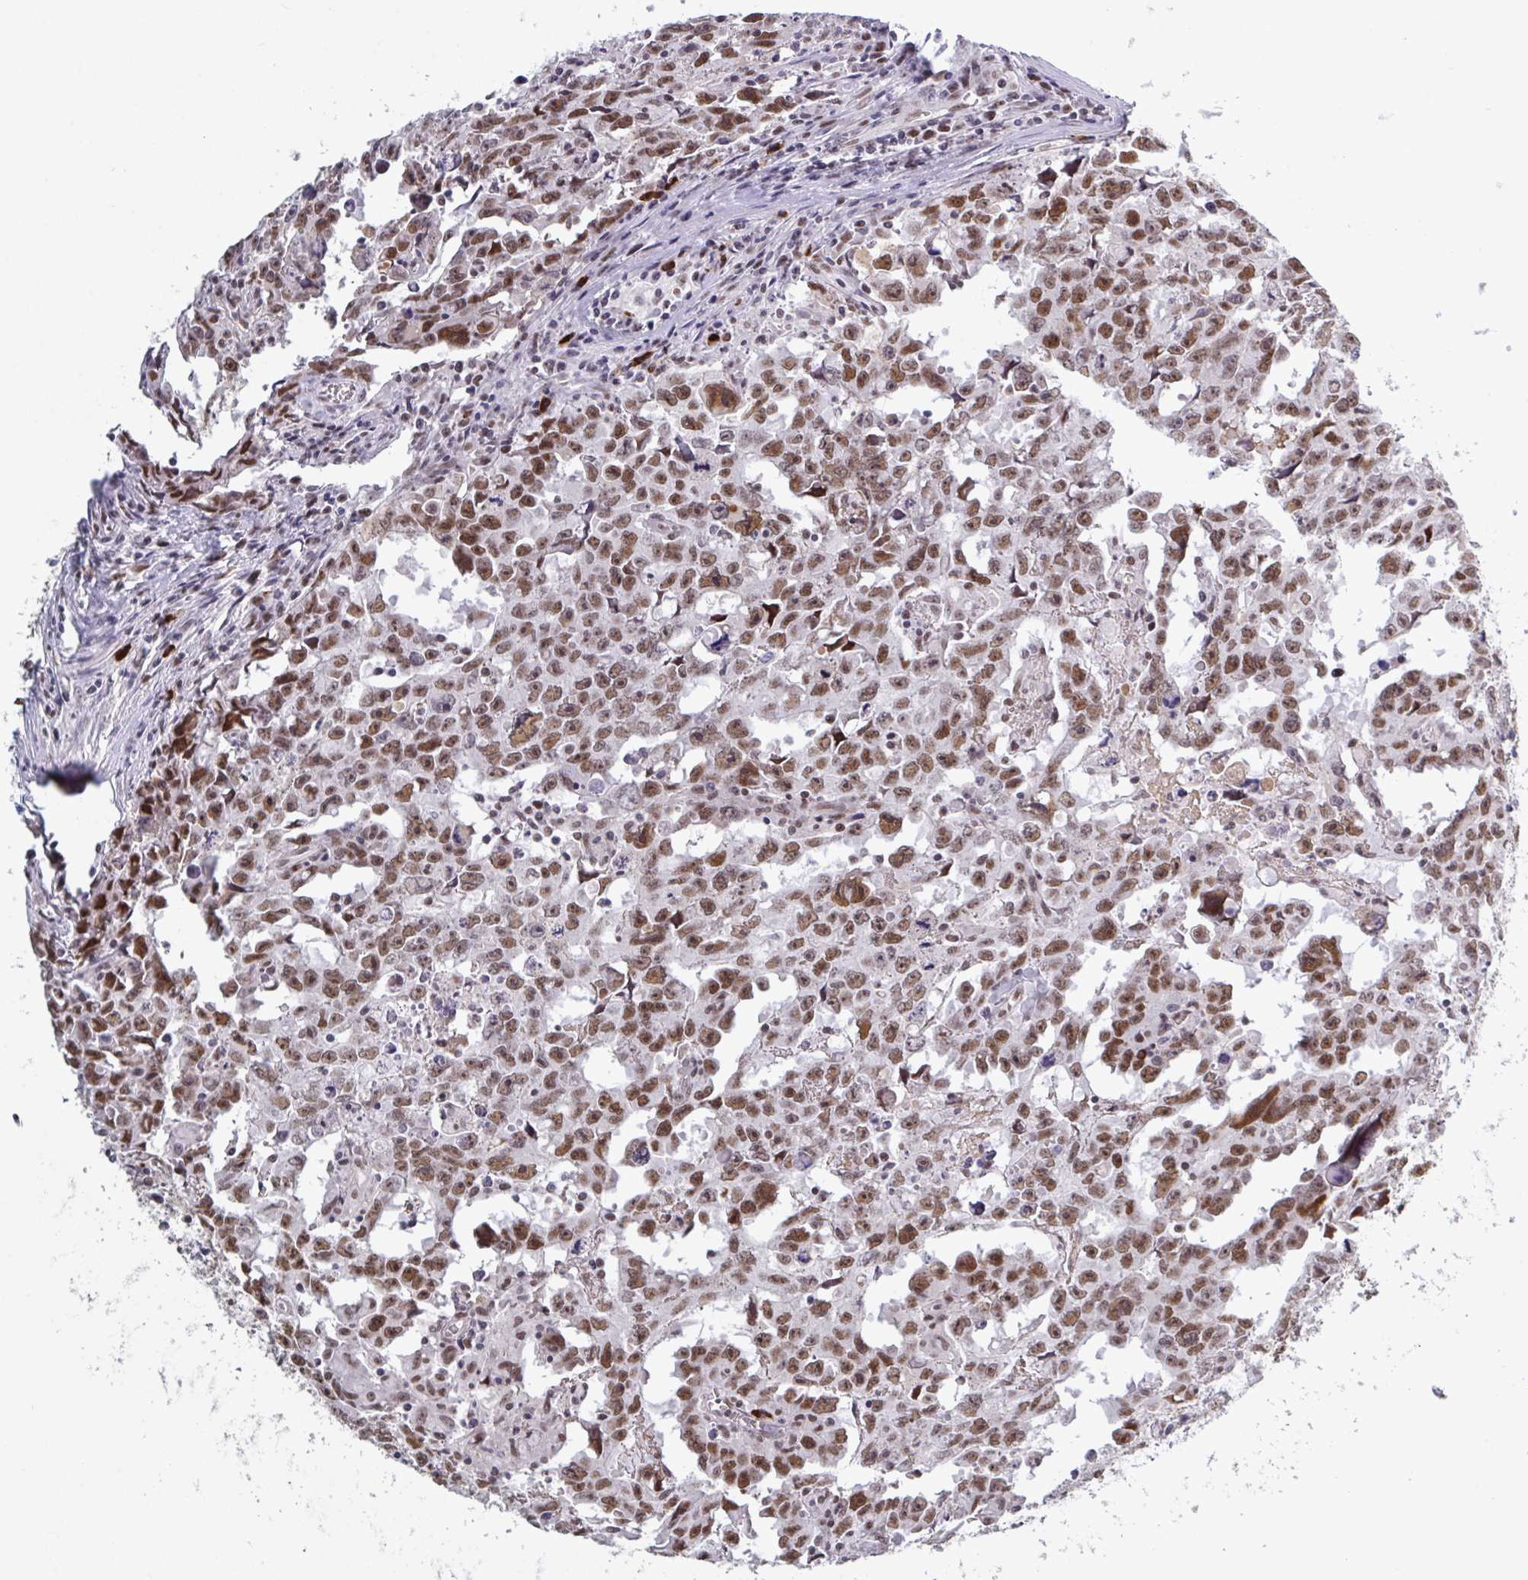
{"staining": {"intensity": "moderate", "quantity": ">75%", "location": "nuclear"}, "tissue": "testis cancer", "cell_type": "Tumor cells", "image_type": "cancer", "snomed": [{"axis": "morphology", "description": "Carcinoma, Embryonal, NOS"}, {"axis": "topography", "description": "Testis"}], "caption": "Immunohistochemistry (DAB) staining of human testis cancer shows moderate nuclear protein expression in approximately >75% of tumor cells.", "gene": "BCL7B", "patient": {"sex": "male", "age": 22}}